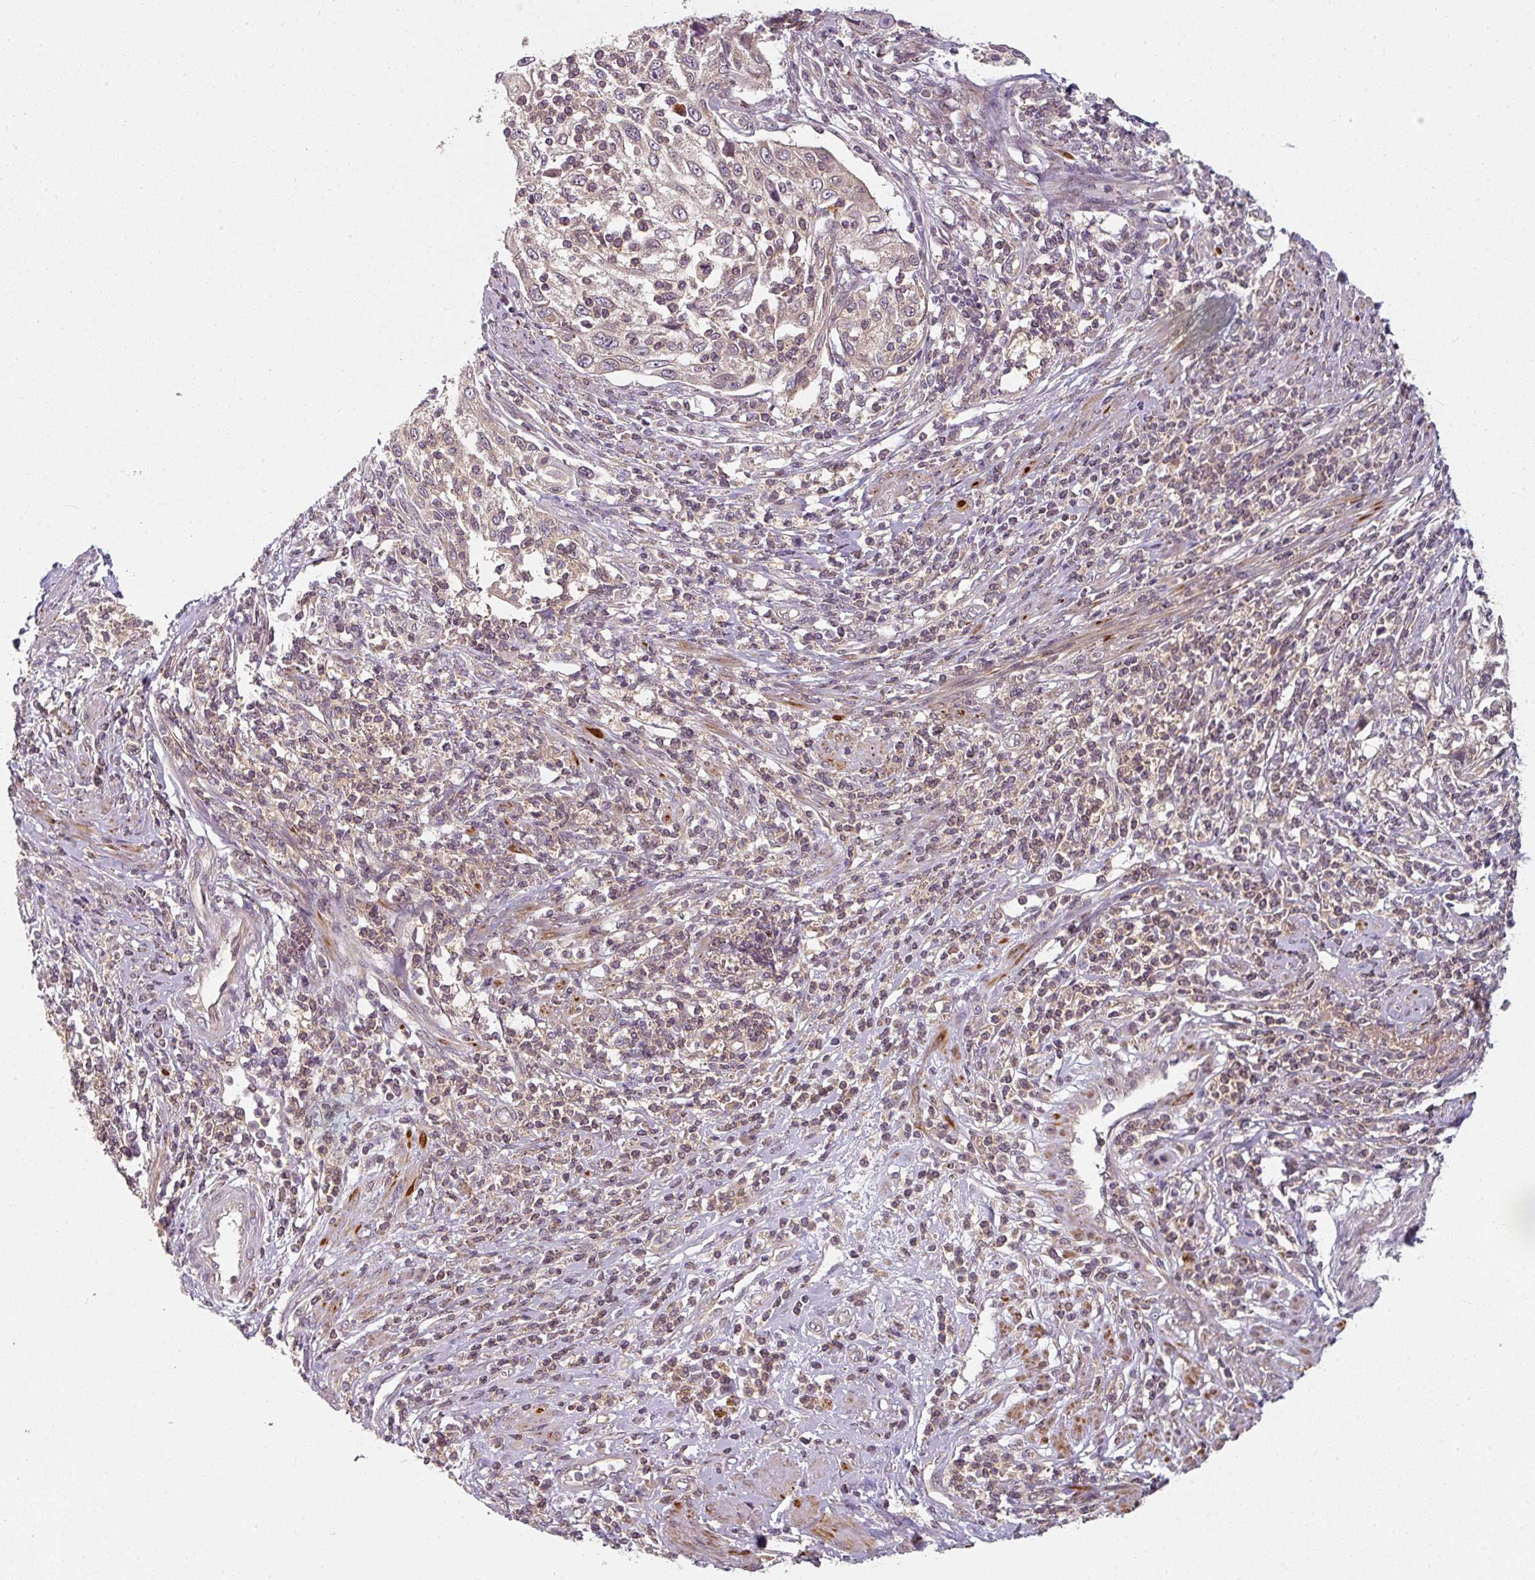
{"staining": {"intensity": "weak", "quantity": "<25%", "location": "cytoplasmic/membranous"}, "tissue": "cervical cancer", "cell_type": "Tumor cells", "image_type": "cancer", "snomed": [{"axis": "morphology", "description": "Squamous cell carcinoma, NOS"}, {"axis": "topography", "description": "Cervix"}], "caption": "IHC micrograph of human squamous cell carcinoma (cervical) stained for a protein (brown), which demonstrates no expression in tumor cells.", "gene": "MAP2K2", "patient": {"sex": "female", "age": 70}}